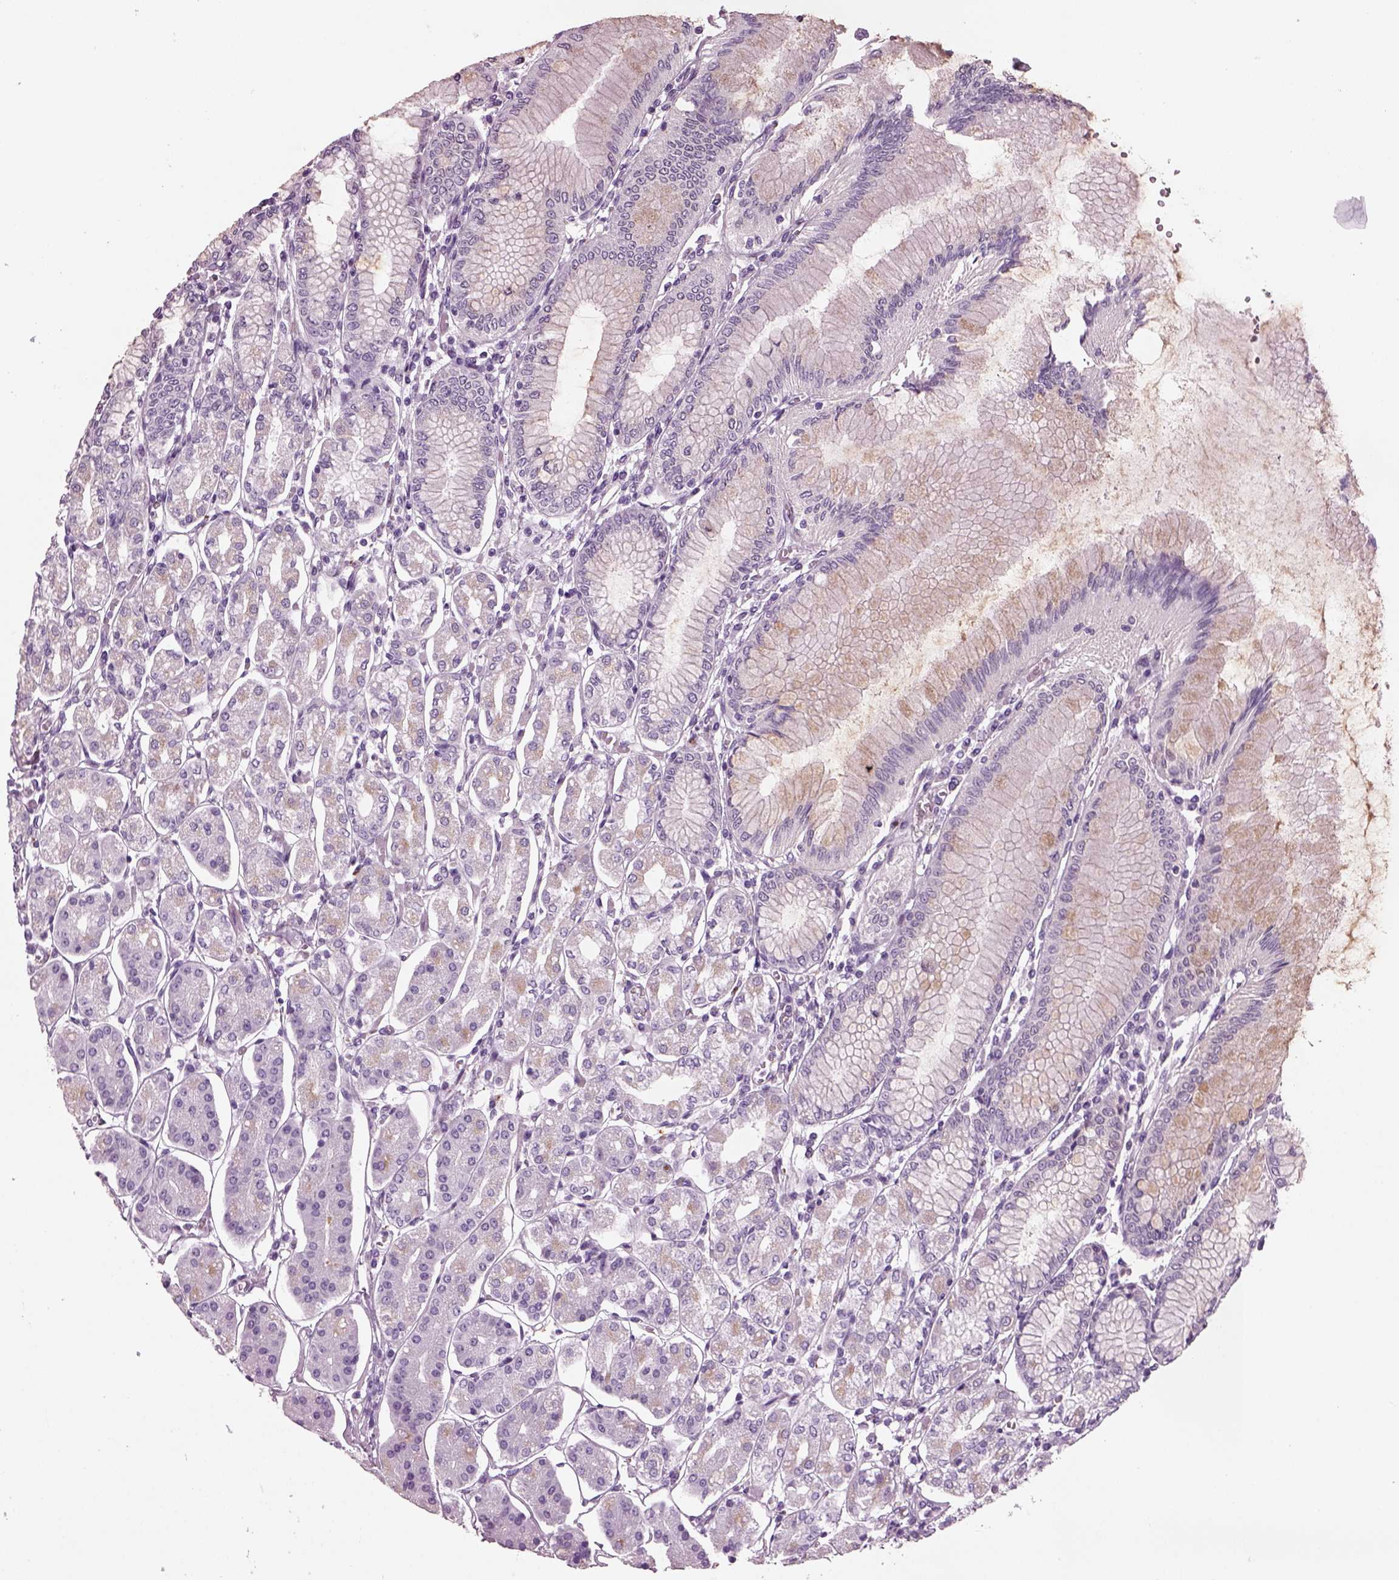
{"staining": {"intensity": "weak", "quantity": "<25%", "location": "cytoplasmic/membranous"}, "tissue": "stomach", "cell_type": "Glandular cells", "image_type": "normal", "snomed": [{"axis": "morphology", "description": "Normal tissue, NOS"}, {"axis": "topography", "description": "Skeletal muscle"}, {"axis": "topography", "description": "Stomach"}], "caption": "This is an IHC photomicrograph of unremarkable human stomach. There is no staining in glandular cells.", "gene": "PRR9", "patient": {"sex": "female", "age": 57}}